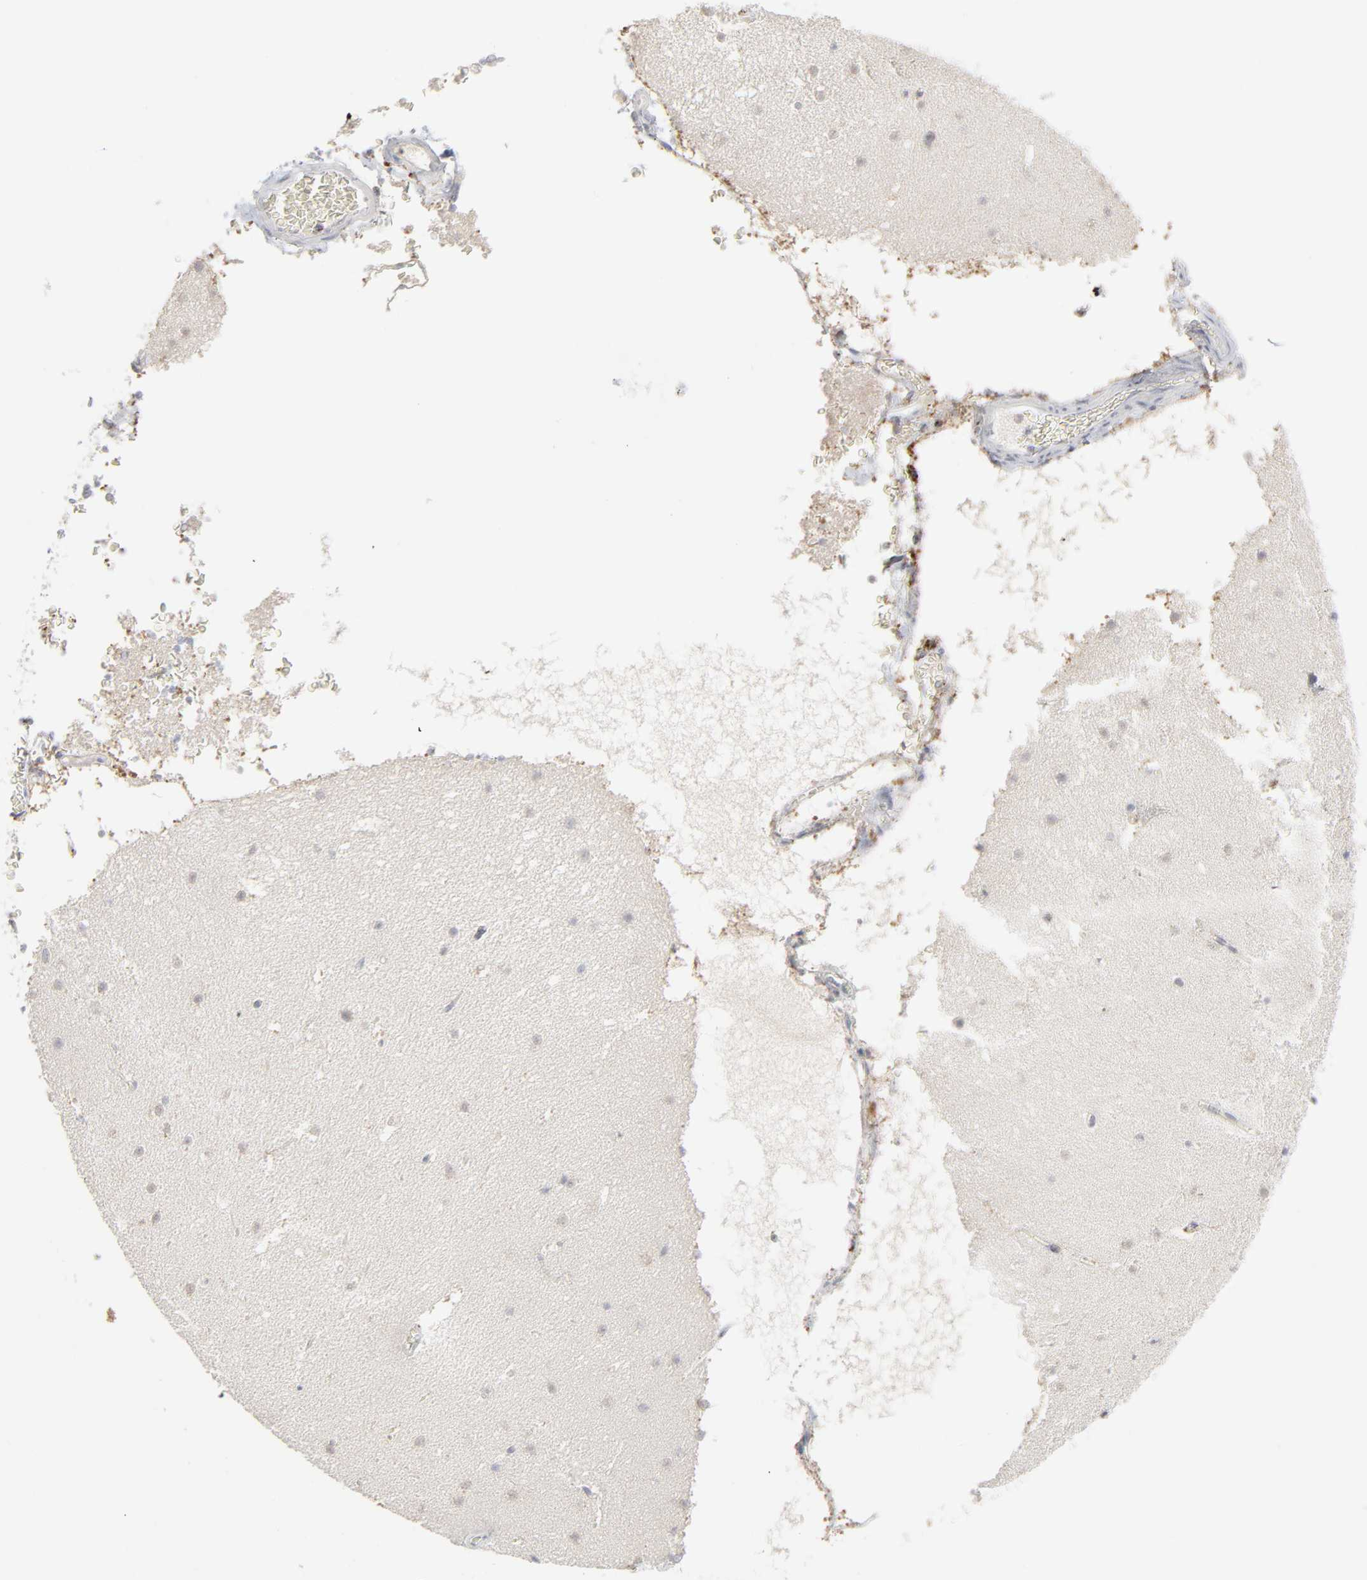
{"staining": {"intensity": "negative", "quantity": "none", "location": "none"}, "tissue": "cerebellum", "cell_type": "Cells in granular layer", "image_type": "normal", "snomed": [{"axis": "morphology", "description": "Normal tissue, NOS"}, {"axis": "topography", "description": "Cerebellum"}], "caption": "Immunohistochemistry (IHC) histopathology image of benign cerebellum: cerebellum stained with DAB shows no significant protein staining in cells in granular layer. (Immunohistochemistry, brightfield microscopy, high magnification).", "gene": "POMT2", "patient": {"sex": "male", "age": 45}}